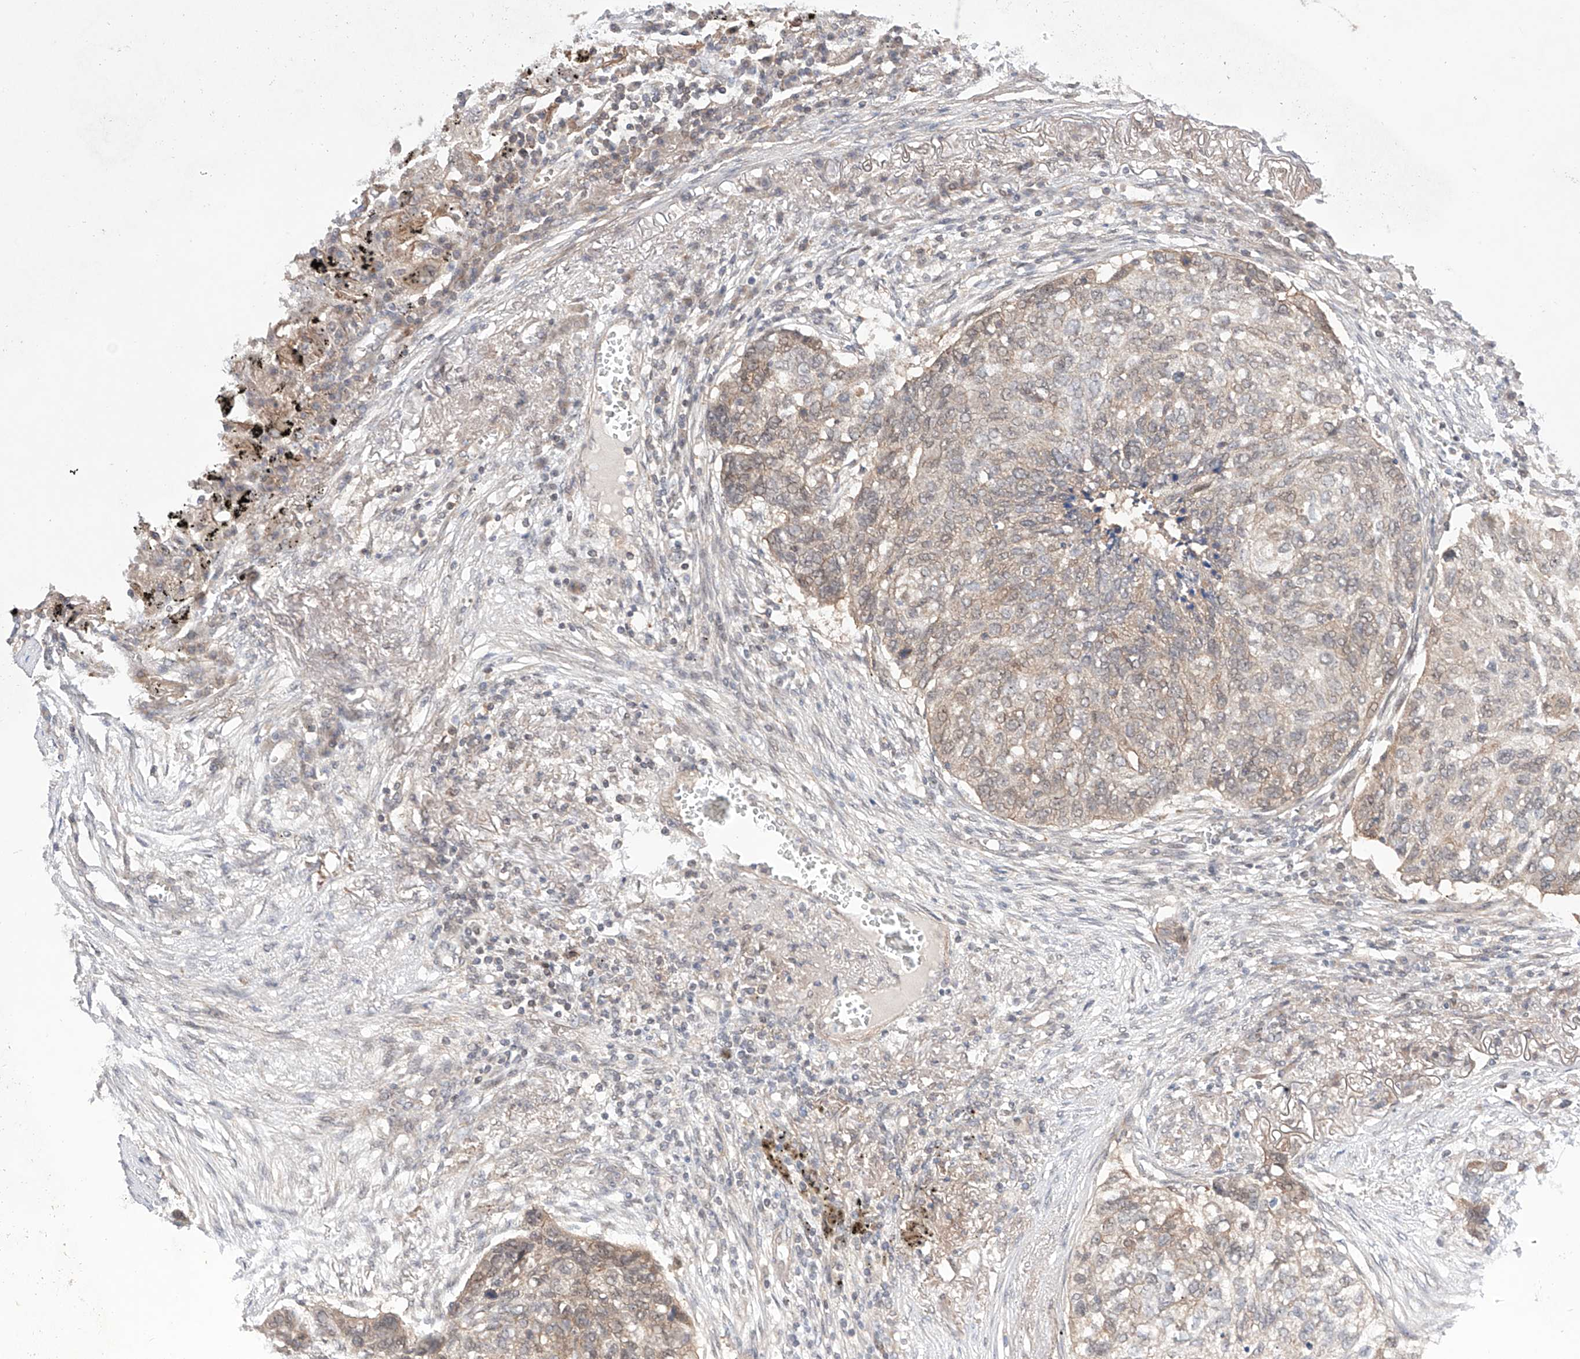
{"staining": {"intensity": "weak", "quantity": "<25%", "location": "cytoplasmic/membranous"}, "tissue": "lung cancer", "cell_type": "Tumor cells", "image_type": "cancer", "snomed": [{"axis": "morphology", "description": "Squamous cell carcinoma, NOS"}, {"axis": "topography", "description": "Lung"}], "caption": "Image shows no protein expression in tumor cells of squamous cell carcinoma (lung) tissue.", "gene": "TSR2", "patient": {"sex": "female", "age": 63}}